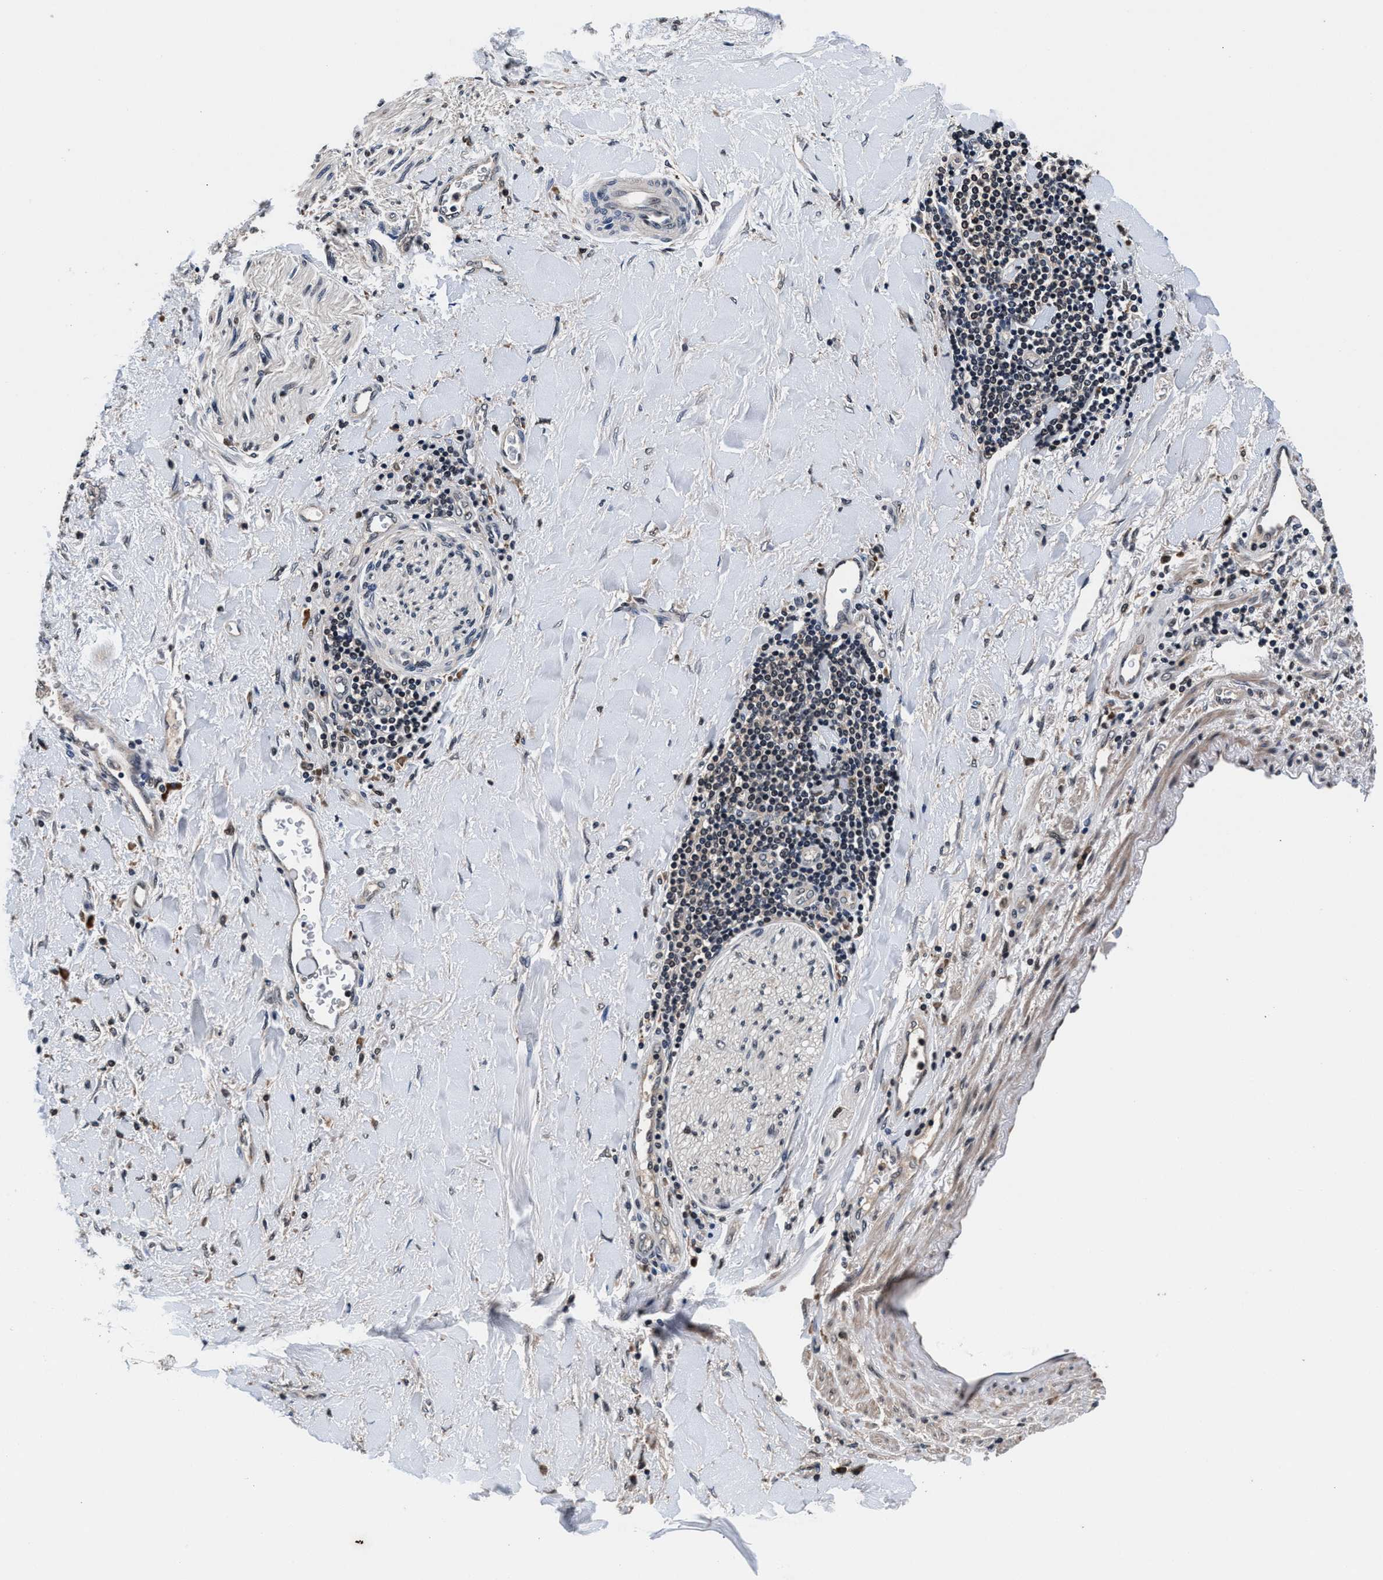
{"staining": {"intensity": "moderate", "quantity": "25%-75%", "location": "nuclear"}, "tissue": "liver cancer", "cell_type": "Tumor cells", "image_type": "cancer", "snomed": [{"axis": "morphology", "description": "Cholangiocarcinoma"}, {"axis": "topography", "description": "Liver"}], "caption": "Protein expression analysis of cholangiocarcinoma (liver) reveals moderate nuclear staining in approximately 25%-75% of tumor cells.", "gene": "USP16", "patient": {"sex": "male", "age": 50}}